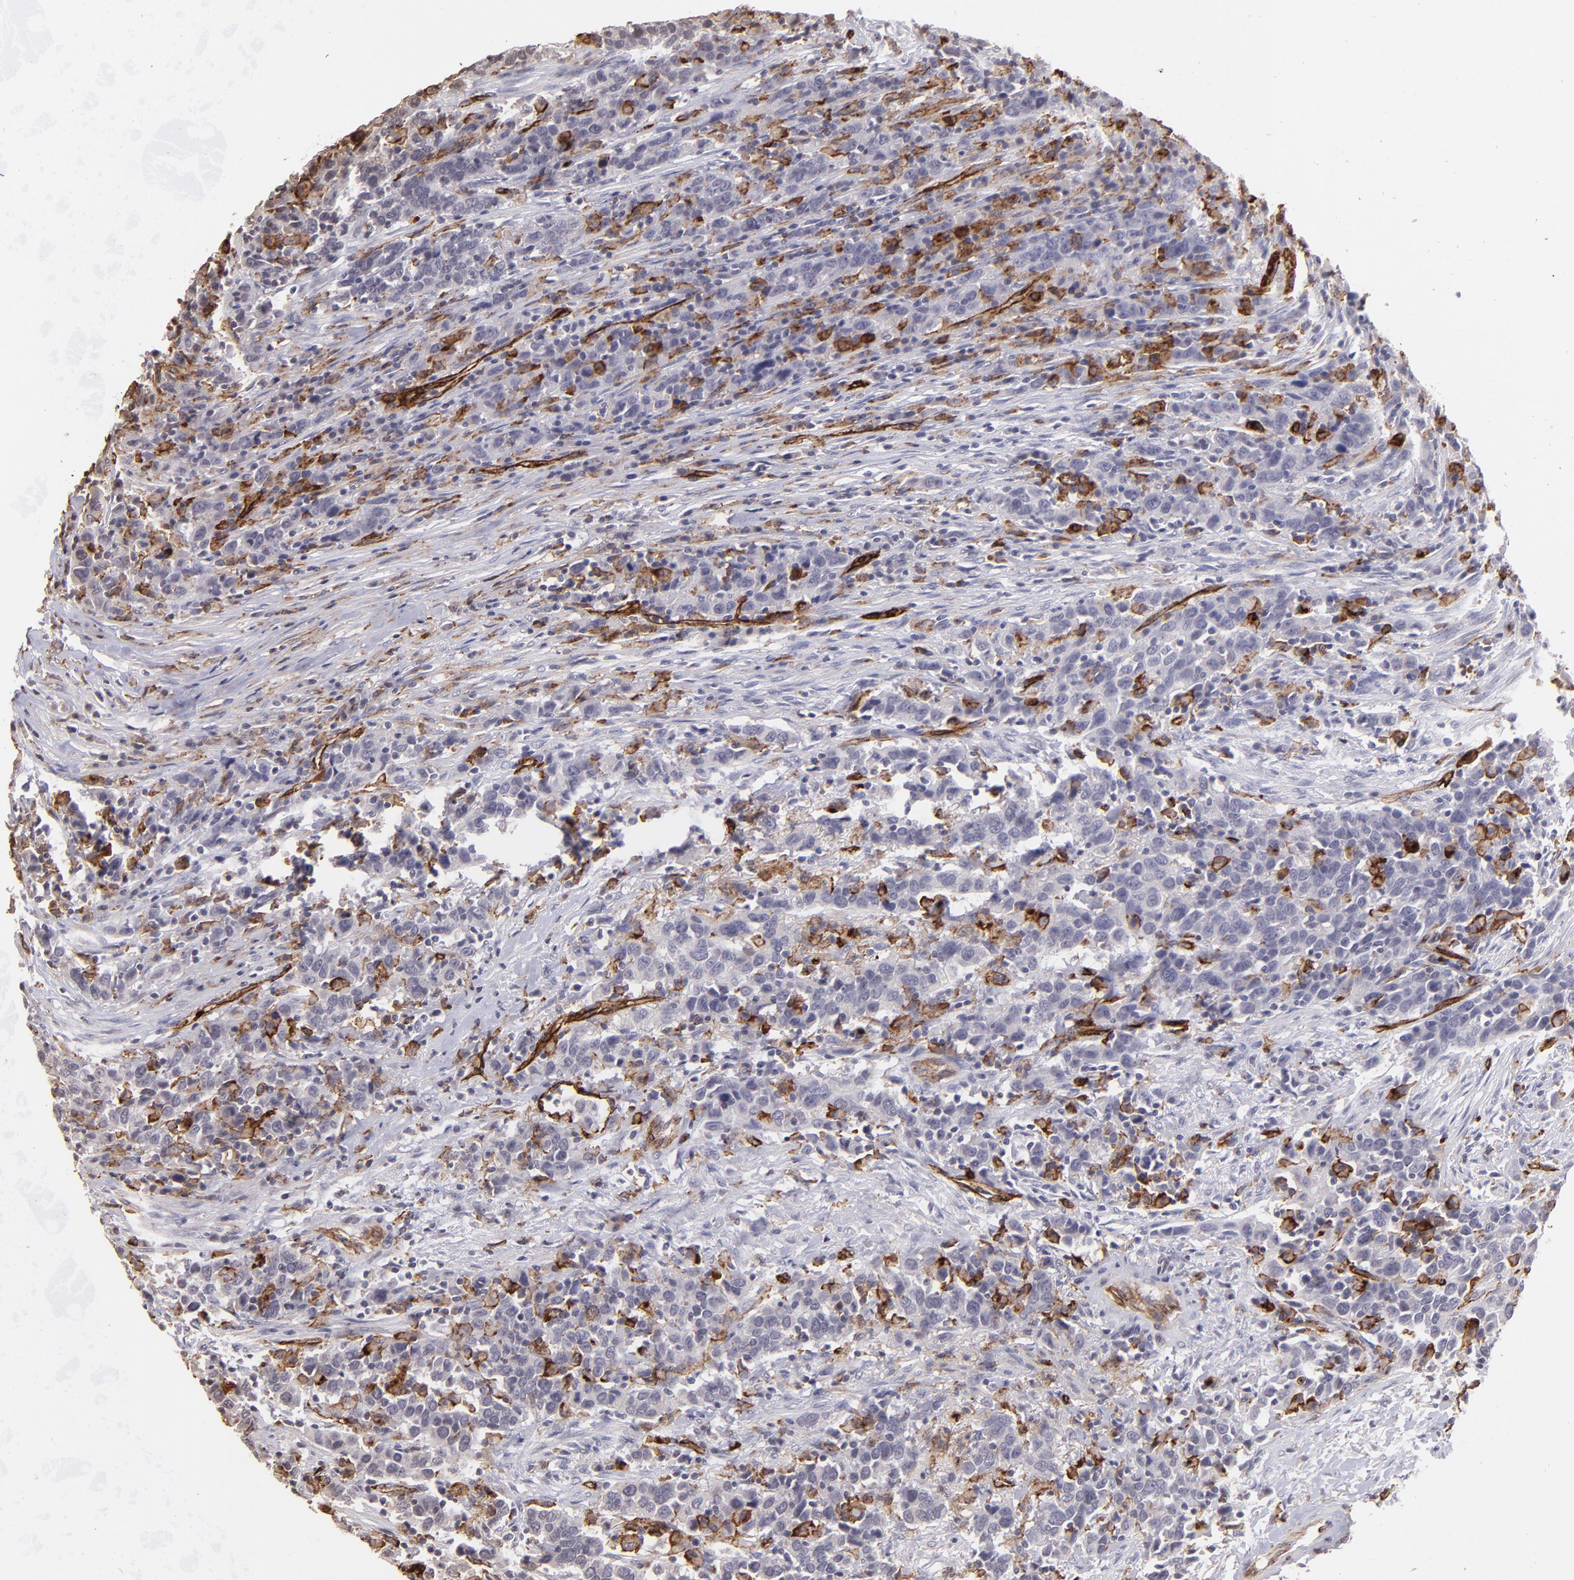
{"staining": {"intensity": "negative", "quantity": "none", "location": "none"}, "tissue": "urothelial cancer", "cell_type": "Tumor cells", "image_type": "cancer", "snomed": [{"axis": "morphology", "description": "Urothelial carcinoma, High grade"}, {"axis": "topography", "description": "Urinary bladder"}], "caption": "High power microscopy image of an immunohistochemistry (IHC) image of urothelial cancer, revealing no significant staining in tumor cells.", "gene": "DYSF", "patient": {"sex": "male", "age": 61}}